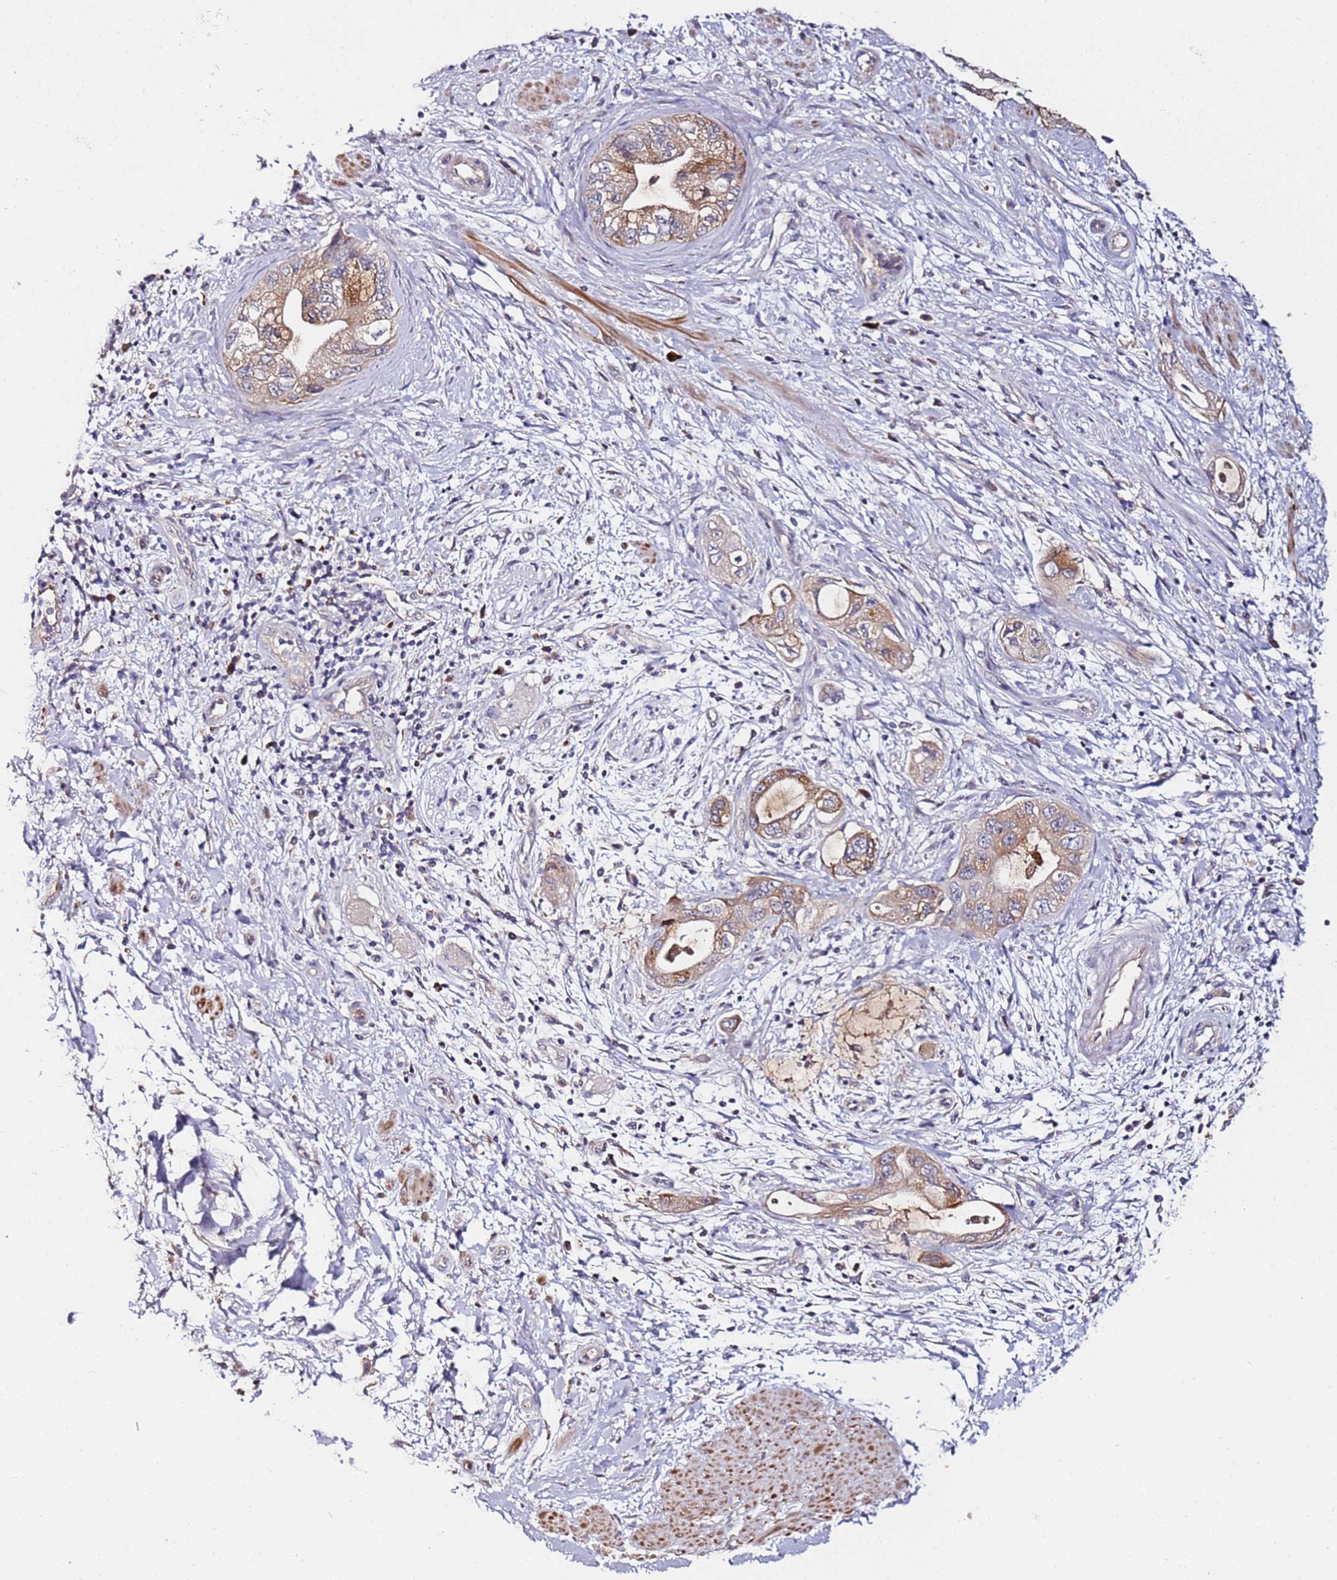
{"staining": {"intensity": "moderate", "quantity": ">75%", "location": "cytoplasmic/membranous"}, "tissue": "pancreatic cancer", "cell_type": "Tumor cells", "image_type": "cancer", "snomed": [{"axis": "morphology", "description": "Adenocarcinoma, NOS"}, {"axis": "topography", "description": "Pancreas"}], "caption": "Protein staining displays moderate cytoplasmic/membranous staining in about >75% of tumor cells in pancreatic cancer (adenocarcinoma).", "gene": "SRRM5", "patient": {"sex": "female", "age": 73}}